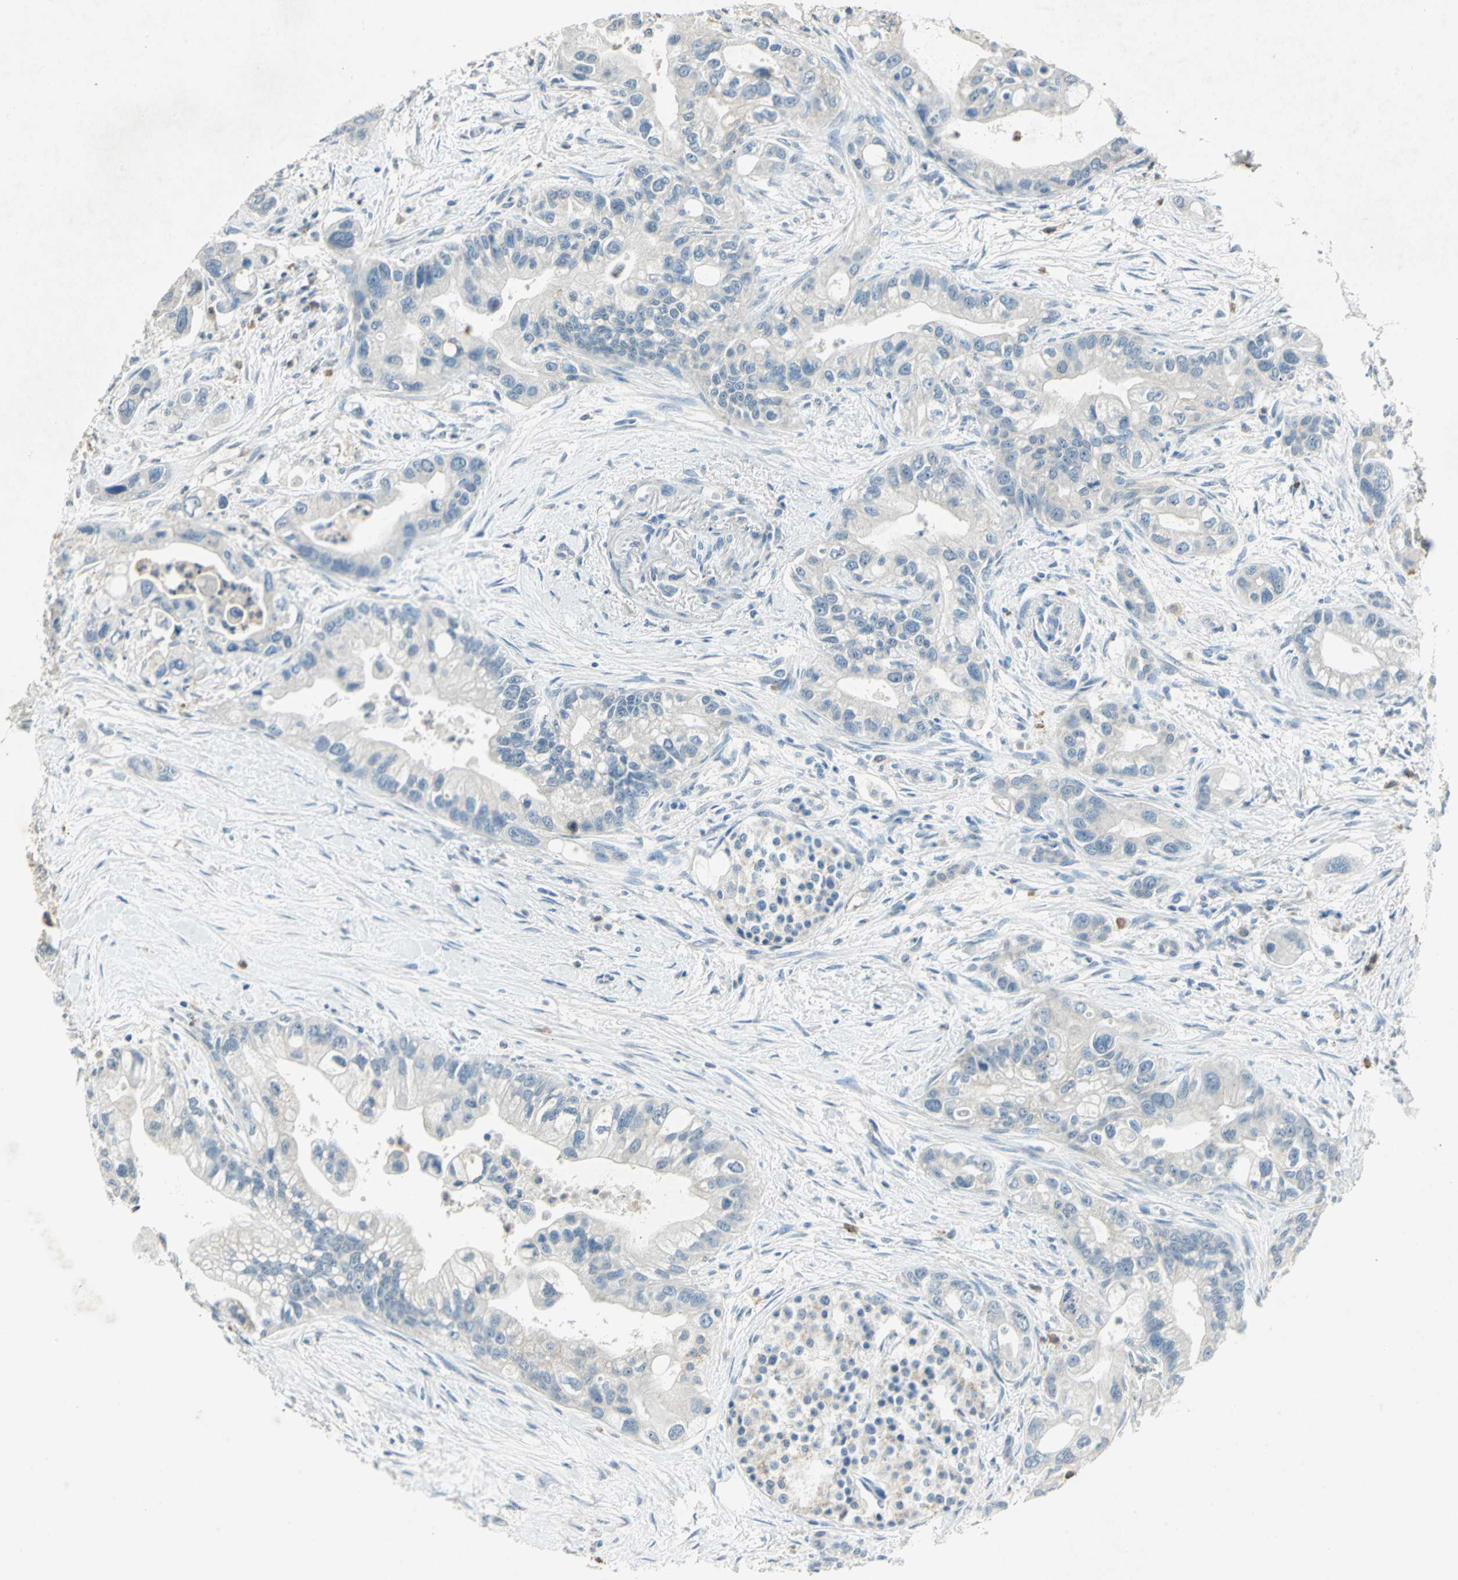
{"staining": {"intensity": "negative", "quantity": "none", "location": "none"}, "tissue": "pancreatic cancer", "cell_type": "Tumor cells", "image_type": "cancer", "snomed": [{"axis": "morphology", "description": "Adenocarcinoma, NOS"}, {"axis": "topography", "description": "Pancreas"}], "caption": "A photomicrograph of human adenocarcinoma (pancreatic) is negative for staining in tumor cells. The staining is performed using DAB (3,3'-diaminobenzidine) brown chromogen with nuclei counter-stained in using hematoxylin.", "gene": "CAMK2B", "patient": {"sex": "male", "age": 70}}